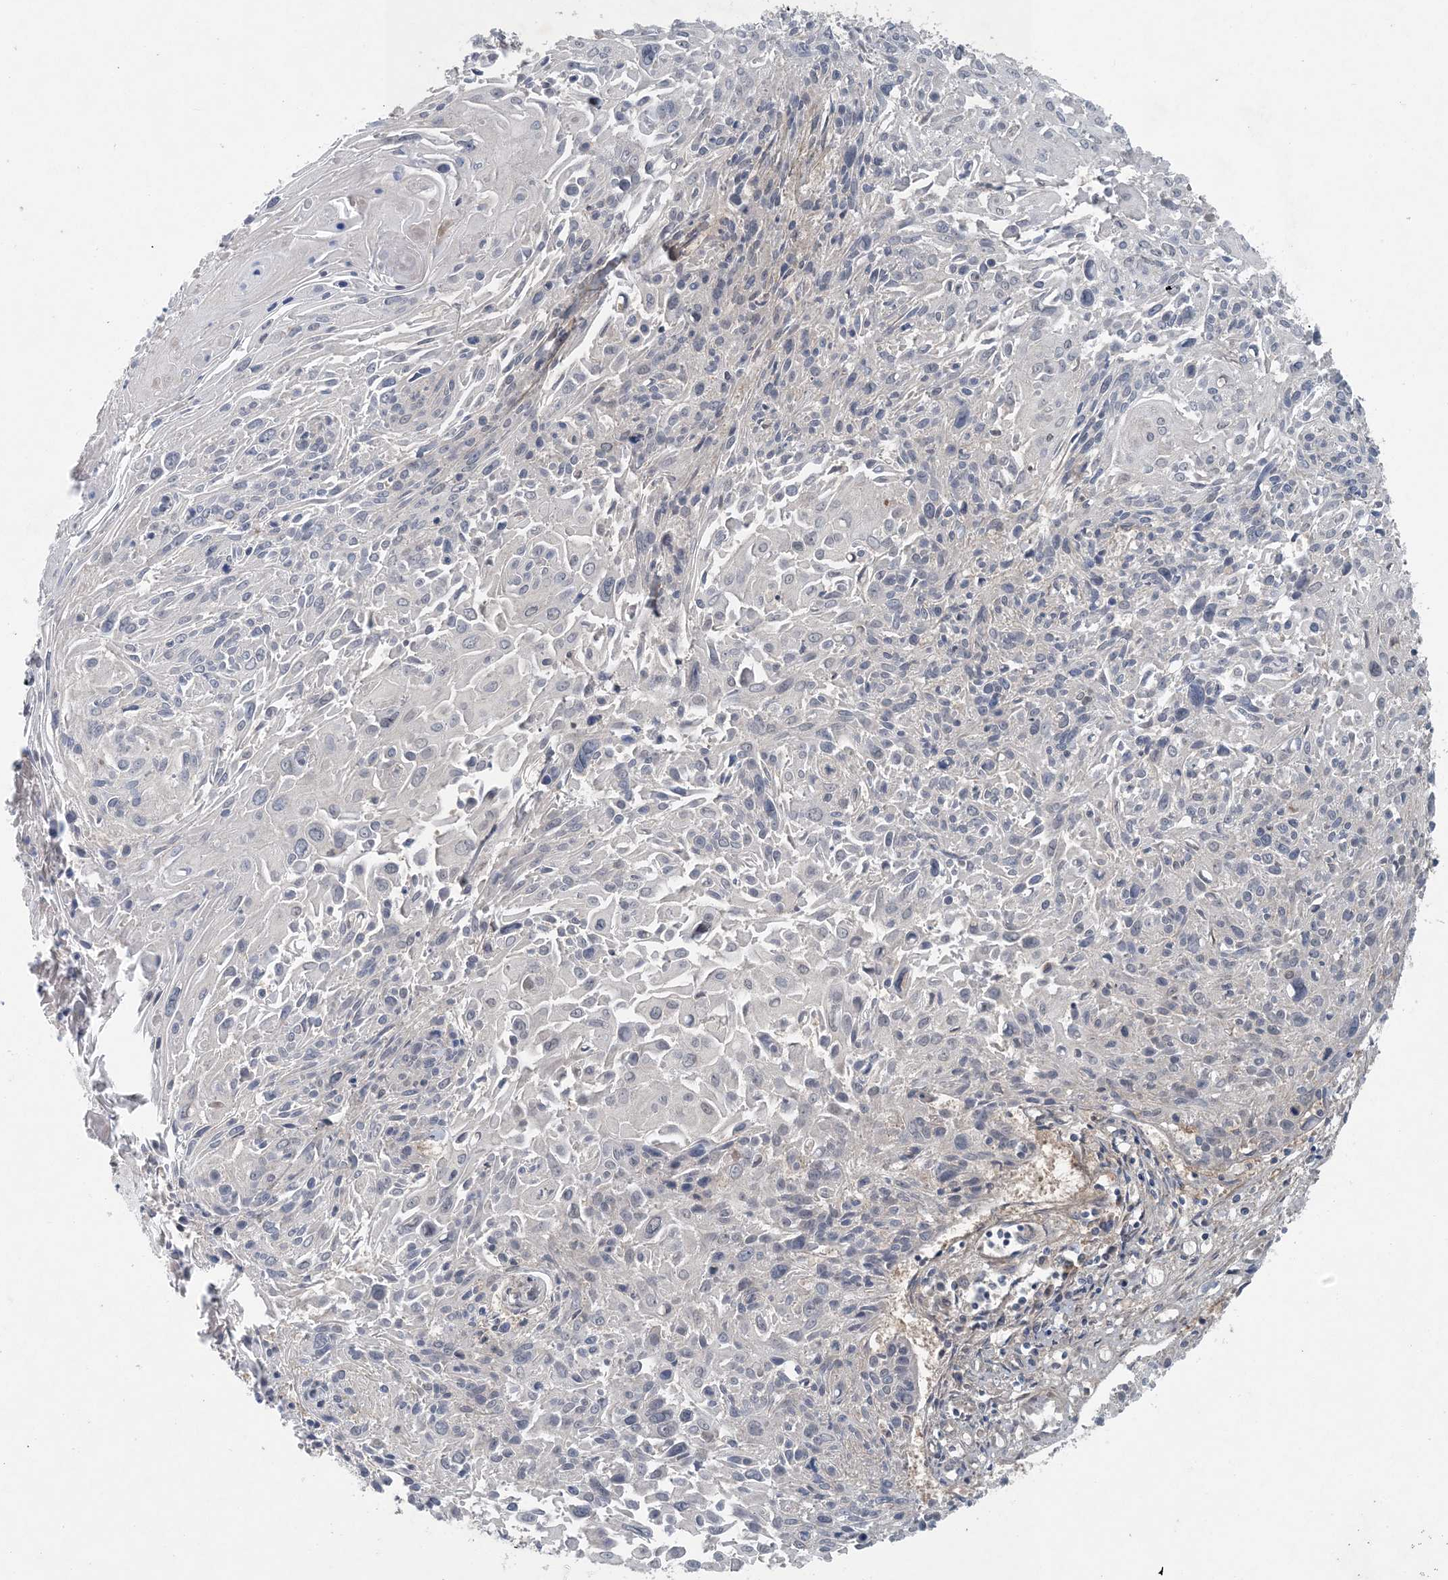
{"staining": {"intensity": "negative", "quantity": "none", "location": "none"}, "tissue": "cervical cancer", "cell_type": "Tumor cells", "image_type": "cancer", "snomed": [{"axis": "morphology", "description": "Squamous cell carcinoma, NOS"}, {"axis": "topography", "description": "Cervix"}], "caption": "Histopathology image shows no protein staining in tumor cells of cervical cancer tissue.", "gene": "HIKESHI", "patient": {"sex": "female", "age": 51}}